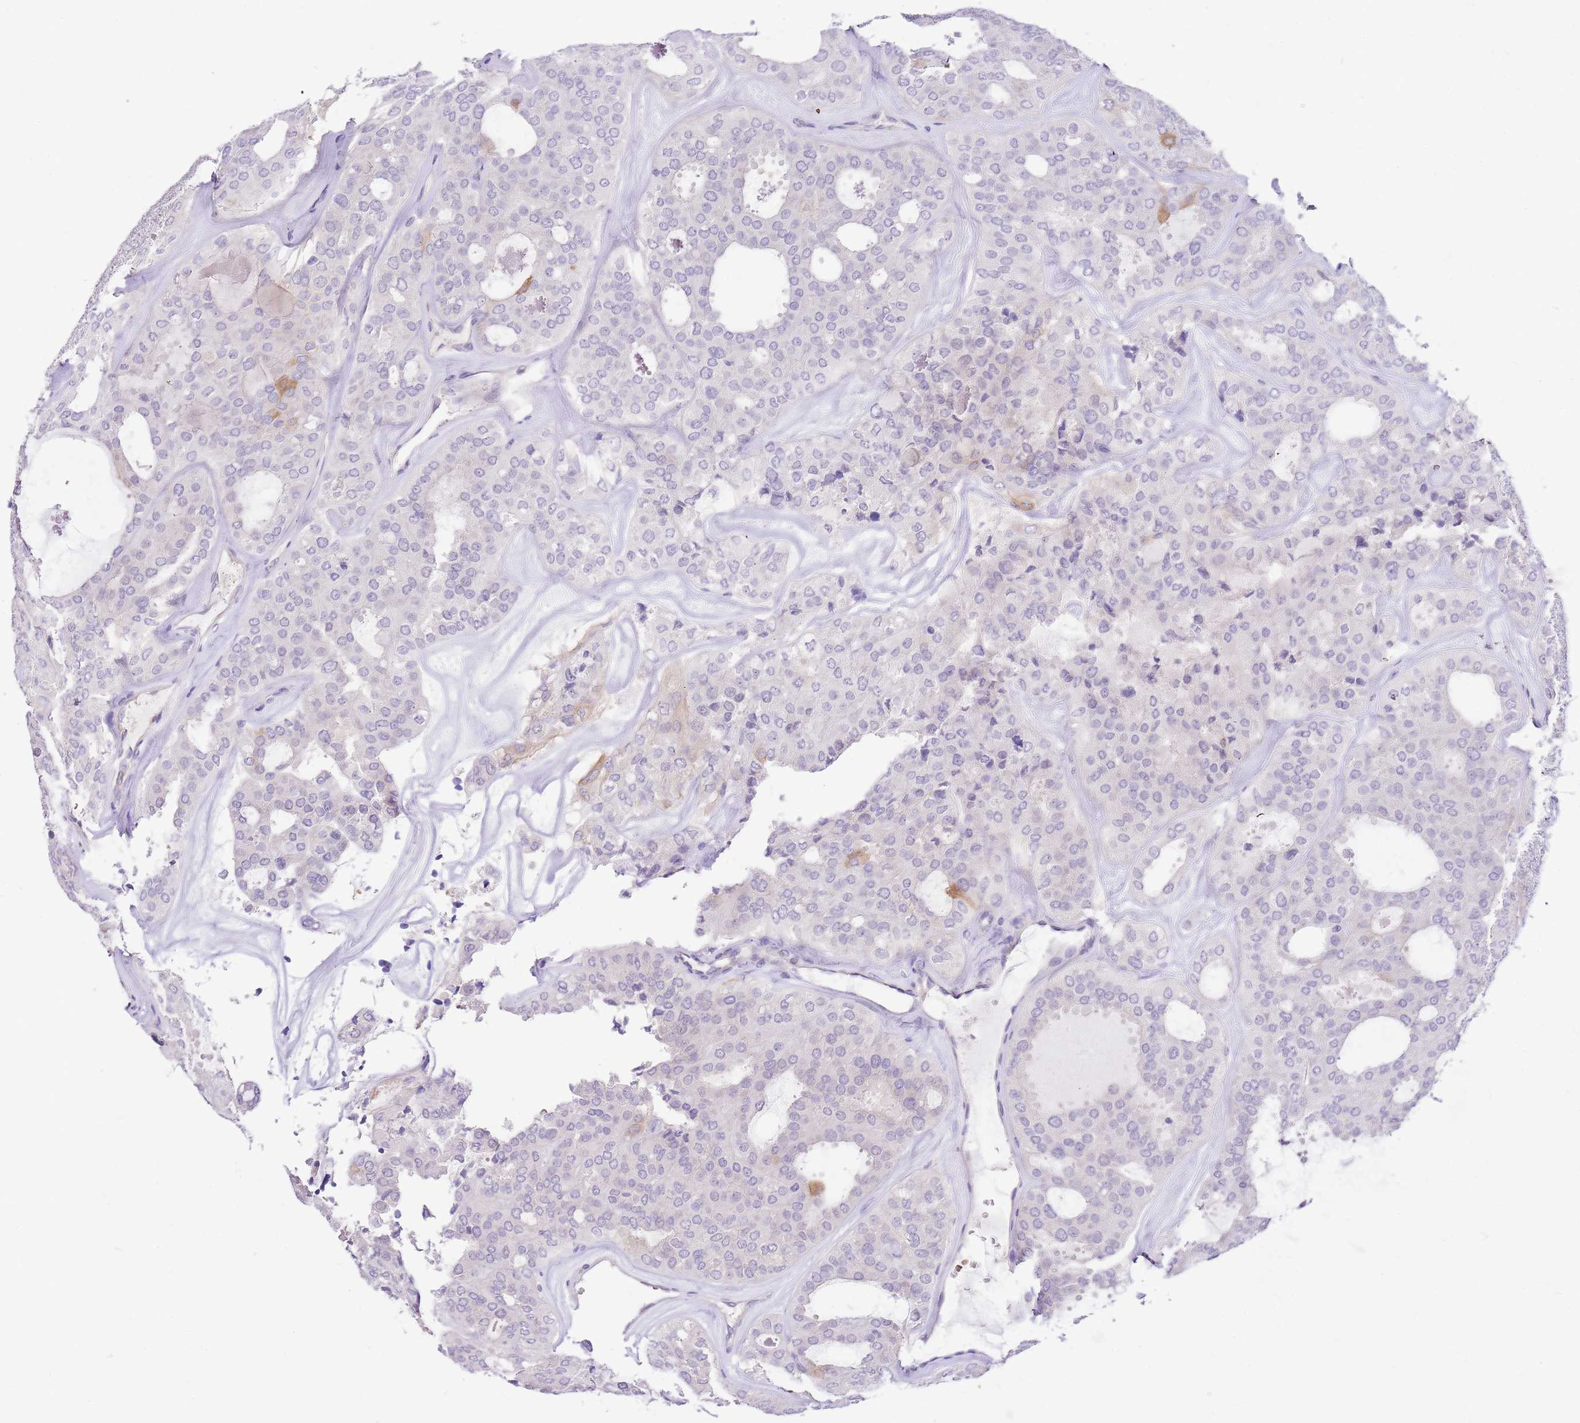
{"staining": {"intensity": "negative", "quantity": "none", "location": "none"}, "tissue": "thyroid cancer", "cell_type": "Tumor cells", "image_type": "cancer", "snomed": [{"axis": "morphology", "description": "Follicular adenoma carcinoma, NOS"}, {"axis": "topography", "description": "Thyroid gland"}], "caption": "Tumor cells show no significant expression in thyroid cancer. (Immunohistochemistry, brightfield microscopy, high magnification).", "gene": "RFK", "patient": {"sex": "male", "age": 75}}